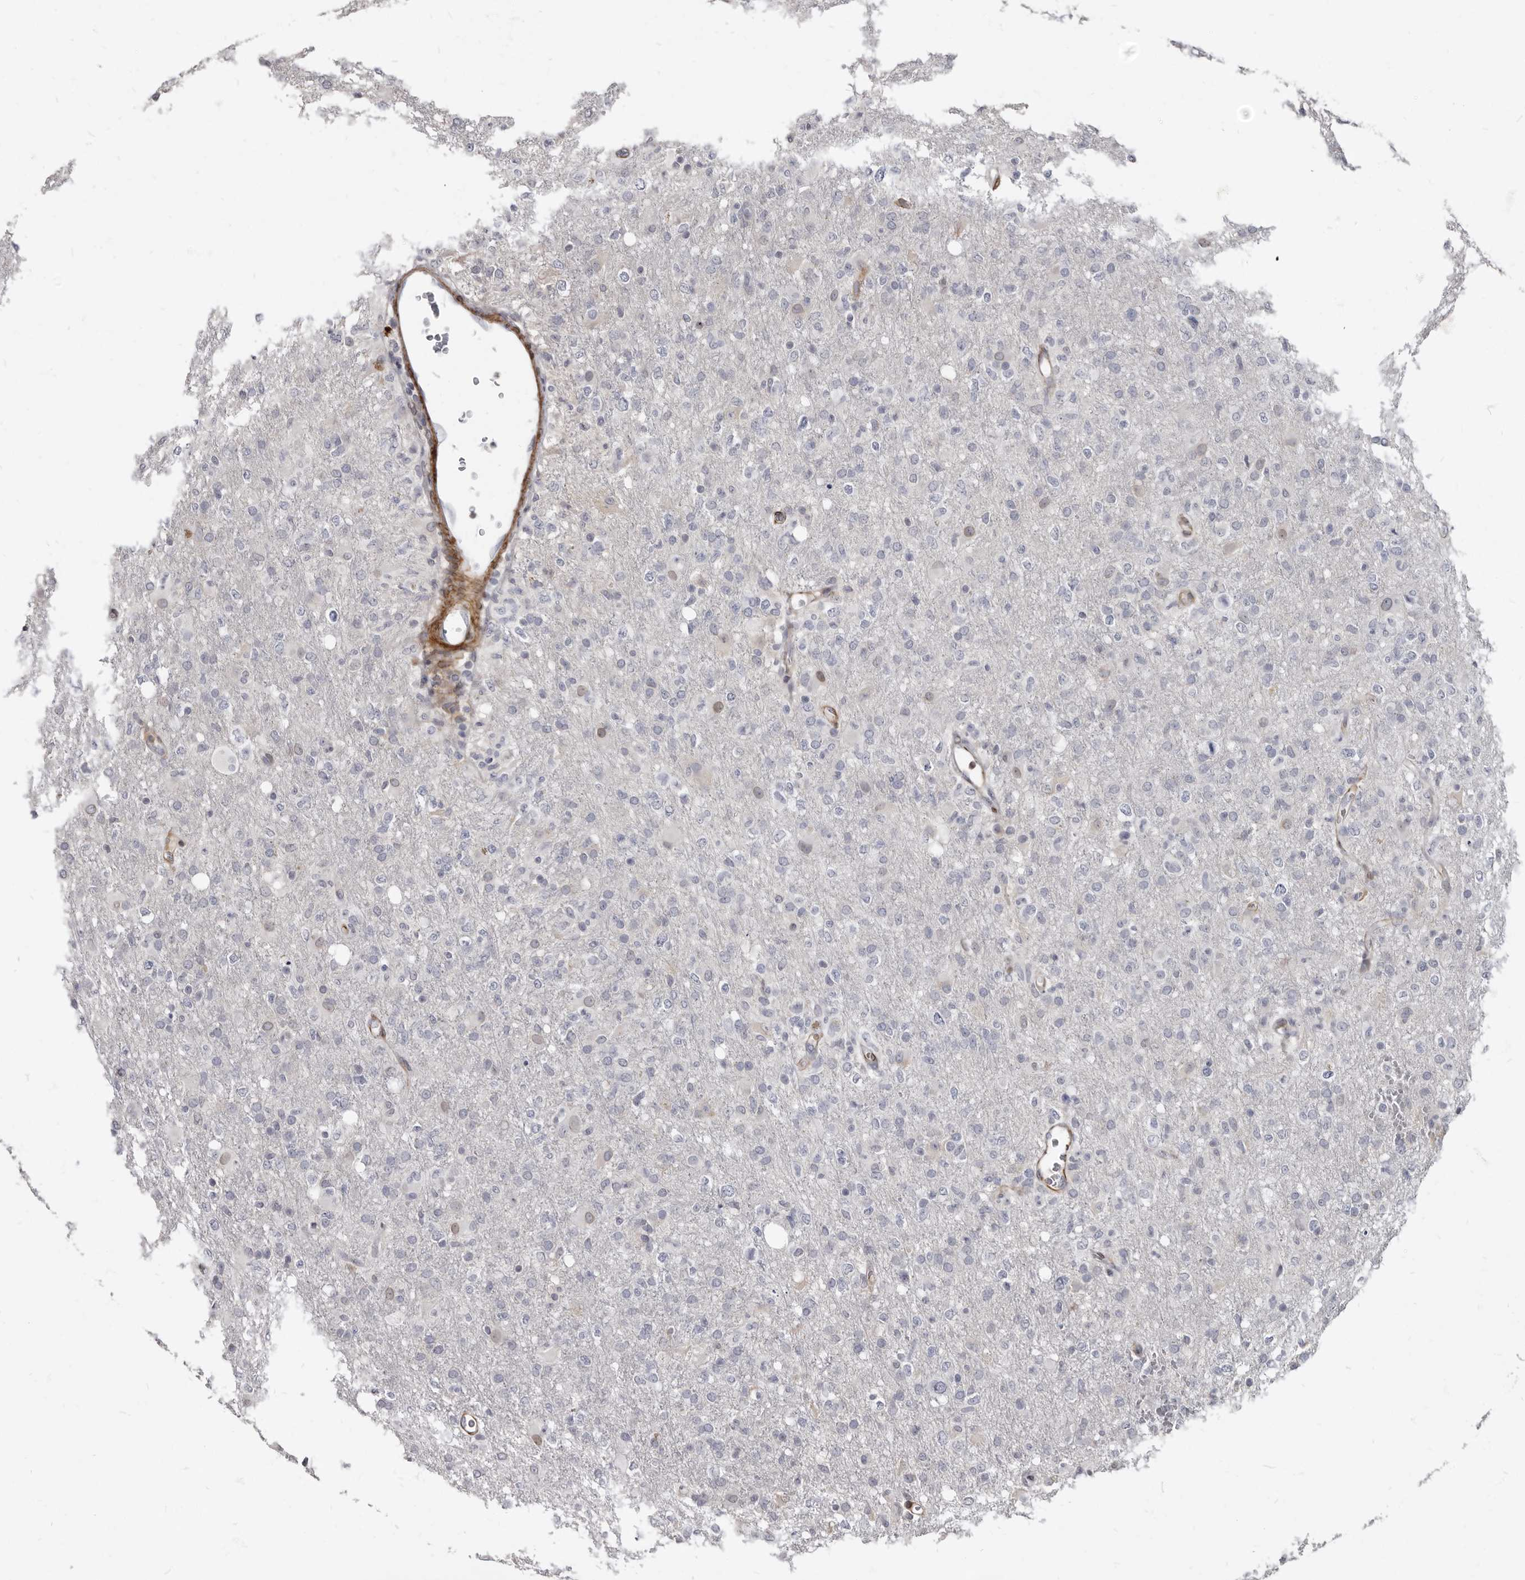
{"staining": {"intensity": "negative", "quantity": "none", "location": "none"}, "tissue": "glioma", "cell_type": "Tumor cells", "image_type": "cancer", "snomed": [{"axis": "morphology", "description": "Glioma, malignant, High grade"}, {"axis": "topography", "description": "Brain"}], "caption": "The immunohistochemistry image has no significant positivity in tumor cells of glioma tissue.", "gene": "MRGPRF", "patient": {"sex": "female", "age": 57}}